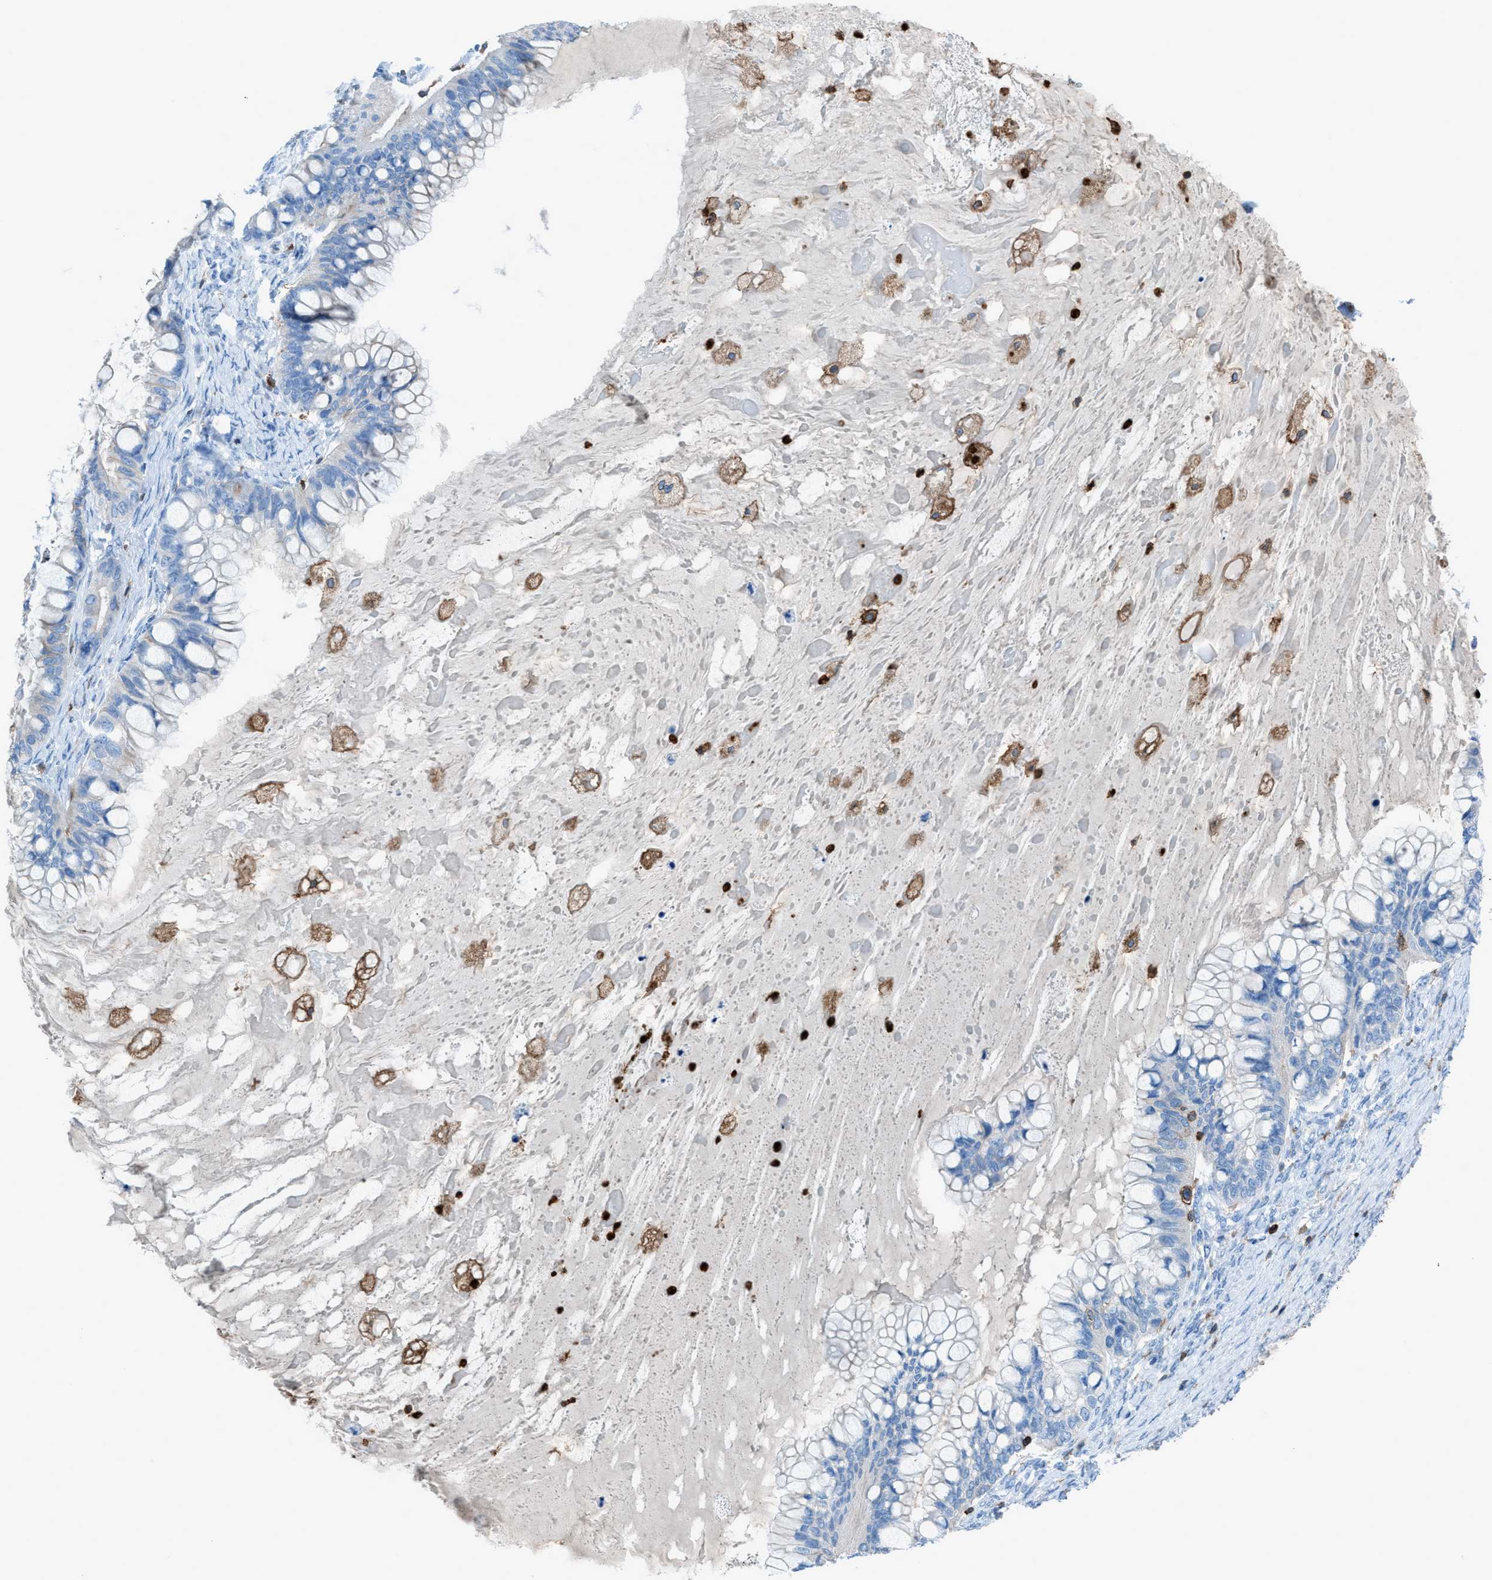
{"staining": {"intensity": "negative", "quantity": "none", "location": "none"}, "tissue": "ovarian cancer", "cell_type": "Tumor cells", "image_type": "cancer", "snomed": [{"axis": "morphology", "description": "Cystadenocarcinoma, mucinous, NOS"}, {"axis": "topography", "description": "Ovary"}], "caption": "DAB immunohistochemical staining of ovarian cancer (mucinous cystadenocarcinoma) demonstrates no significant staining in tumor cells. (Stains: DAB (3,3'-diaminobenzidine) immunohistochemistry with hematoxylin counter stain, Microscopy: brightfield microscopy at high magnification).", "gene": "ITGB2", "patient": {"sex": "female", "age": 80}}